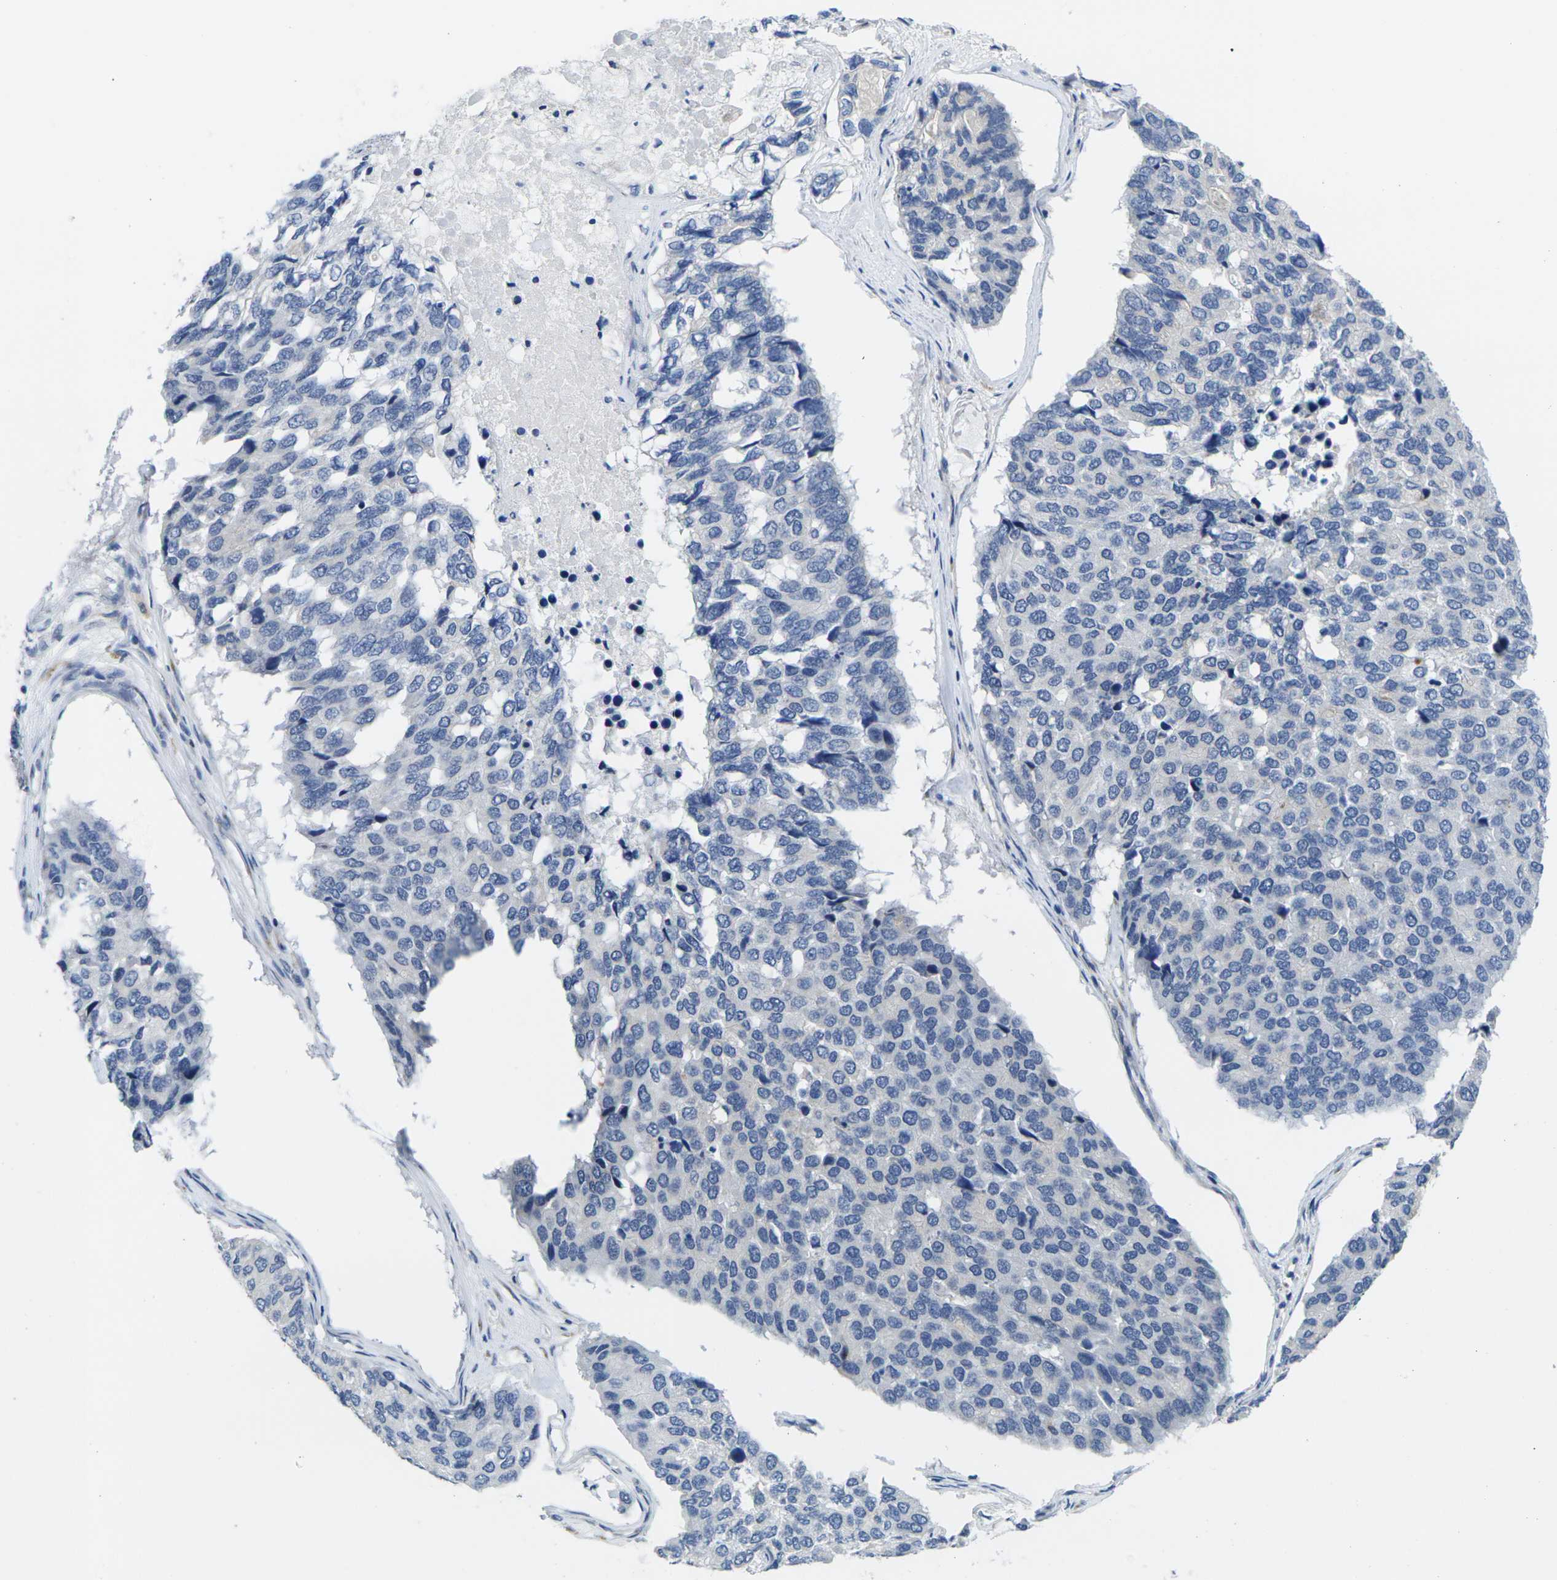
{"staining": {"intensity": "negative", "quantity": "none", "location": "none"}, "tissue": "pancreatic cancer", "cell_type": "Tumor cells", "image_type": "cancer", "snomed": [{"axis": "morphology", "description": "Adenocarcinoma, NOS"}, {"axis": "topography", "description": "Pancreas"}], "caption": "Tumor cells are negative for brown protein staining in pancreatic cancer. (Brightfield microscopy of DAB immunohistochemistry at high magnification).", "gene": "CRK", "patient": {"sex": "male", "age": 50}}